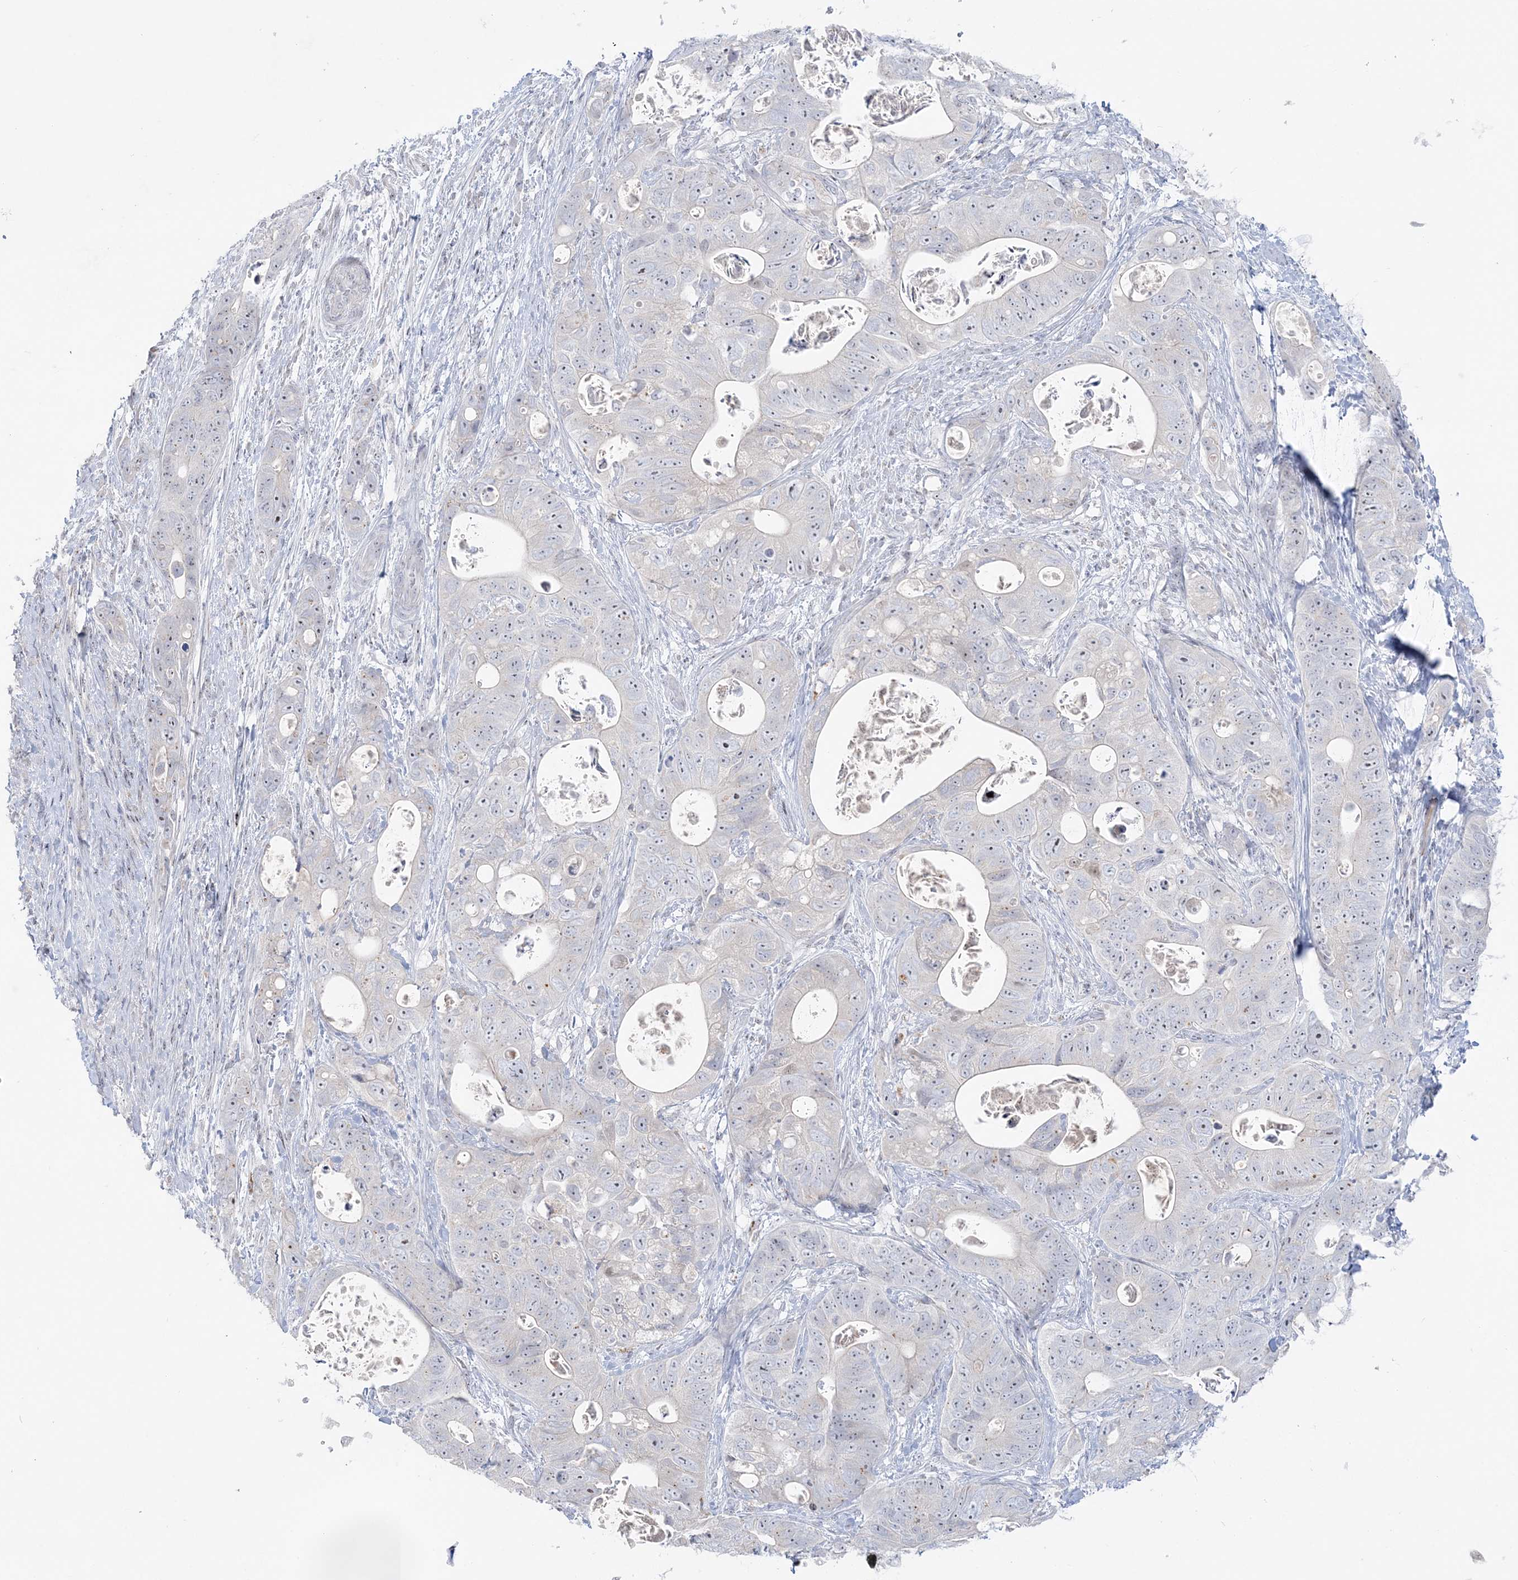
{"staining": {"intensity": "negative", "quantity": "none", "location": "none"}, "tissue": "stomach cancer", "cell_type": "Tumor cells", "image_type": "cancer", "snomed": [{"axis": "morphology", "description": "Adenocarcinoma, NOS"}, {"axis": "topography", "description": "Stomach"}], "caption": "Immunohistochemistry (IHC) of human stomach cancer (adenocarcinoma) demonstrates no positivity in tumor cells.", "gene": "SH3BP4", "patient": {"sex": "female", "age": 89}}